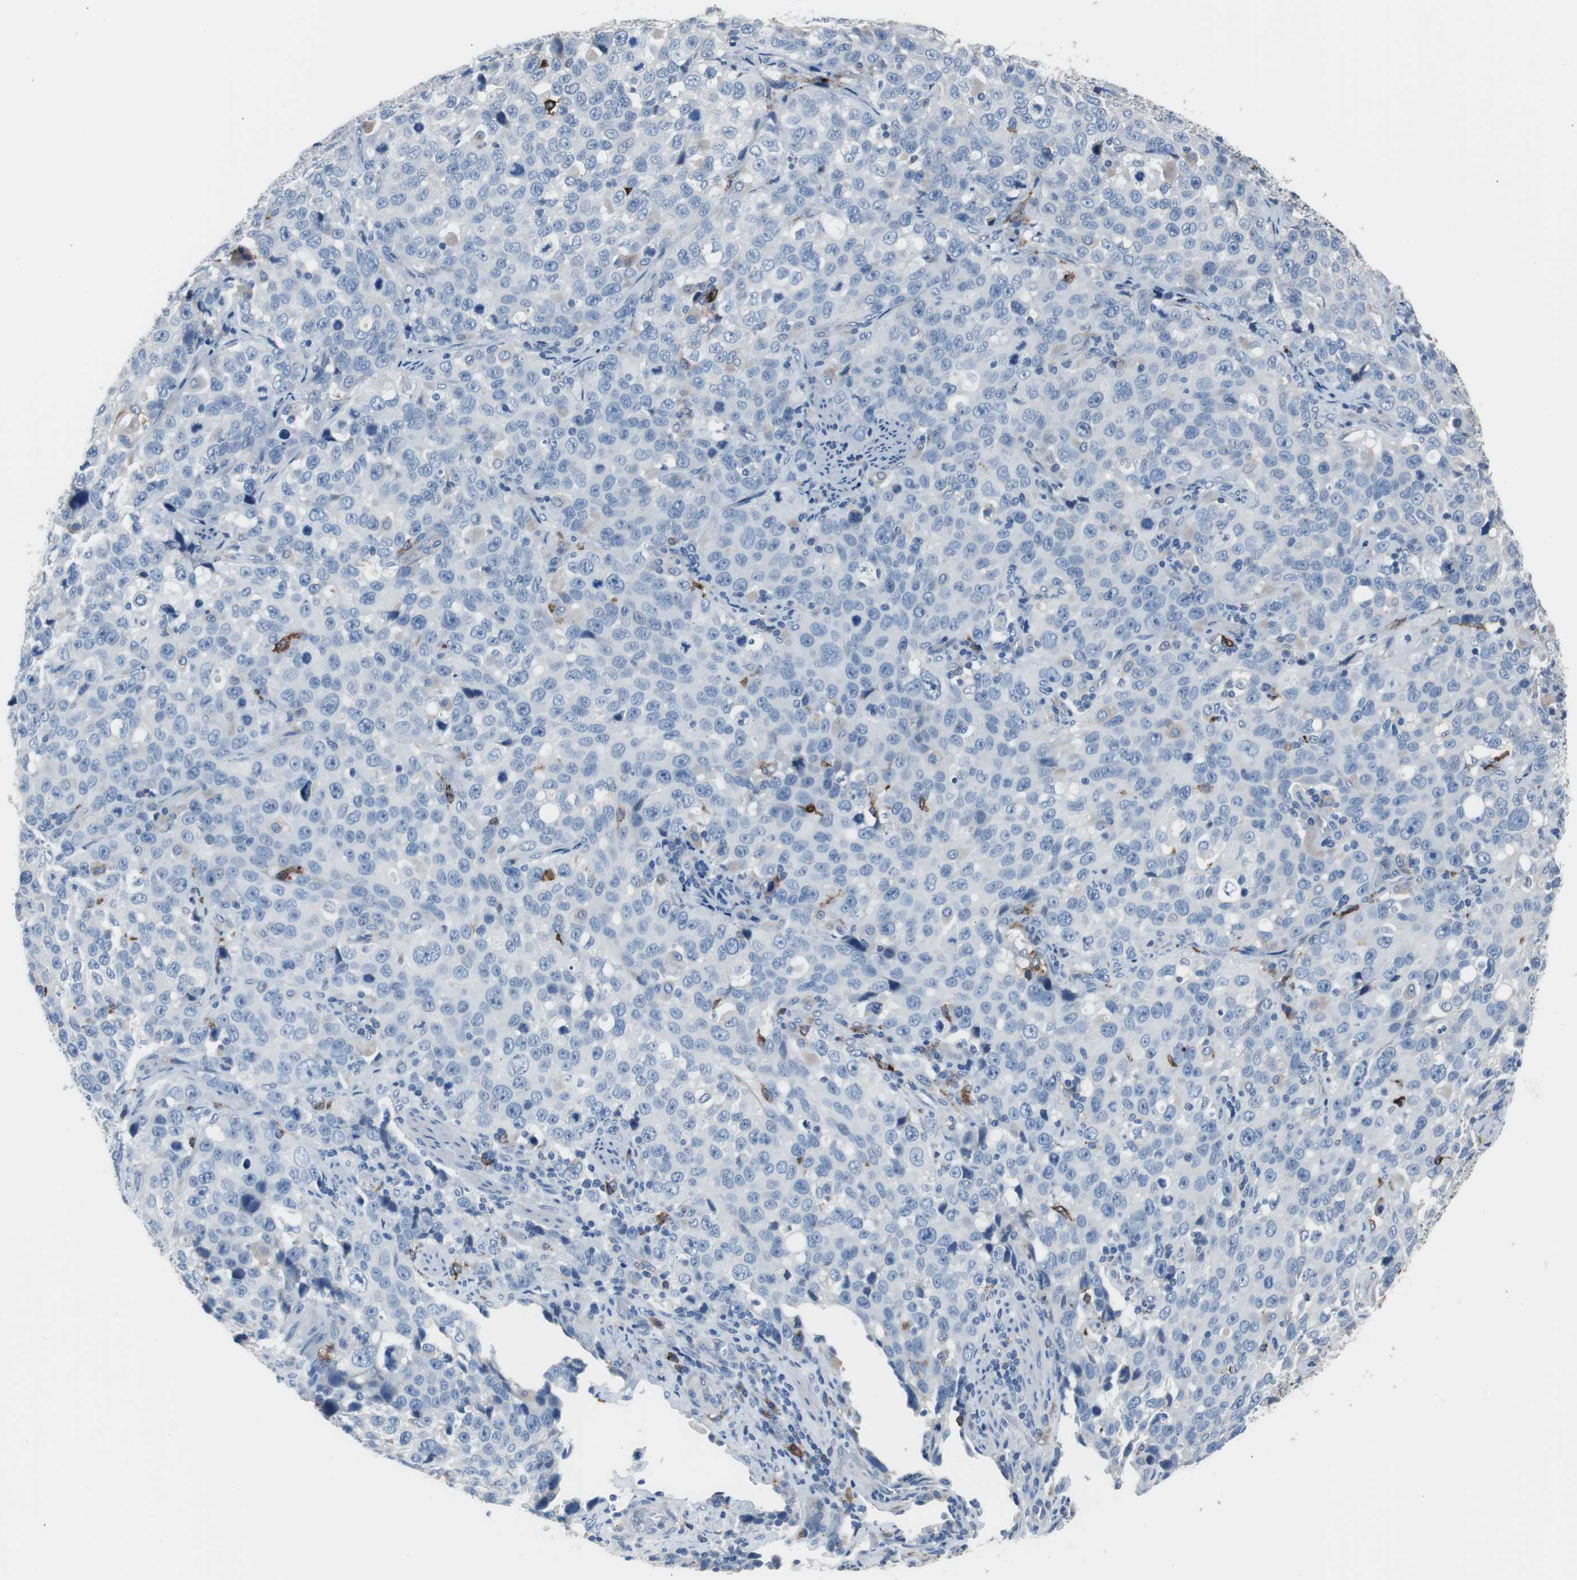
{"staining": {"intensity": "negative", "quantity": "none", "location": "none"}, "tissue": "stomach cancer", "cell_type": "Tumor cells", "image_type": "cancer", "snomed": [{"axis": "morphology", "description": "Normal tissue, NOS"}, {"axis": "morphology", "description": "Adenocarcinoma, NOS"}, {"axis": "topography", "description": "Stomach"}], "caption": "High power microscopy micrograph of an immunohistochemistry photomicrograph of adenocarcinoma (stomach), revealing no significant positivity in tumor cells.", "gene": "FCGR2B", "patient": {"sex": "male", "age": 48}}